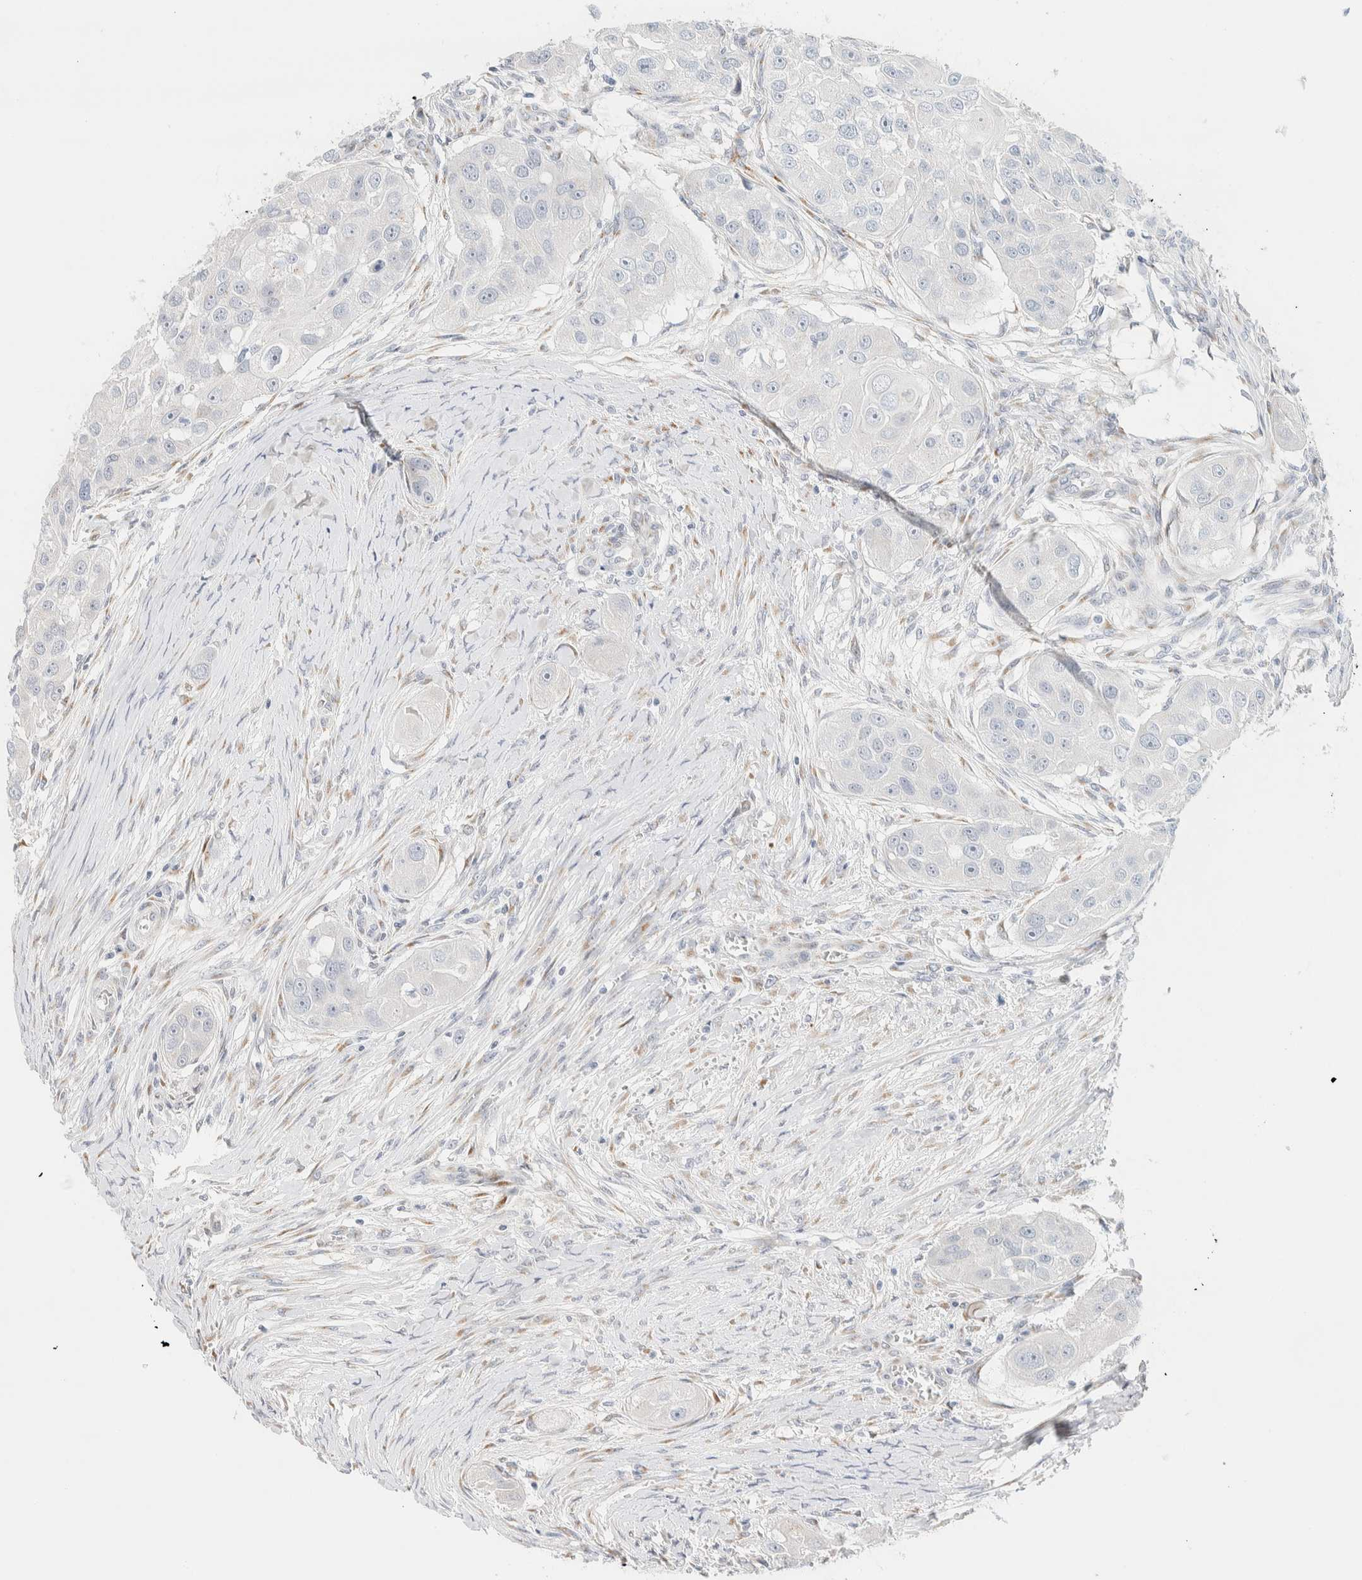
{"staining": {"intensity": "negative", "quantity": "none", "location": "none"}, "tissue": "head and neck cancer", "cell_type": "Tumor cells", "image_type": "cancer", "snomed": [{"axis": "morphology", "description": "Normal tissue, NOS"}, {"axis": "morphology", "description": "Squamous cell carcinoma, NOS"}, {"axis": "topography", "description": "Skeletal muscle"}, {"axis": "topography", "description": "Head-Neck"}], "caption": "A photomicrograph of human squamous cell carcinoma (head and neck) is negative for staining in tumor cells. The staining is performed using DAB brown chromogen with nuclei counter-stained in using hematoxylin.", "gene": "SPNS3", "patient": {"sex": "male", "age": 51}}